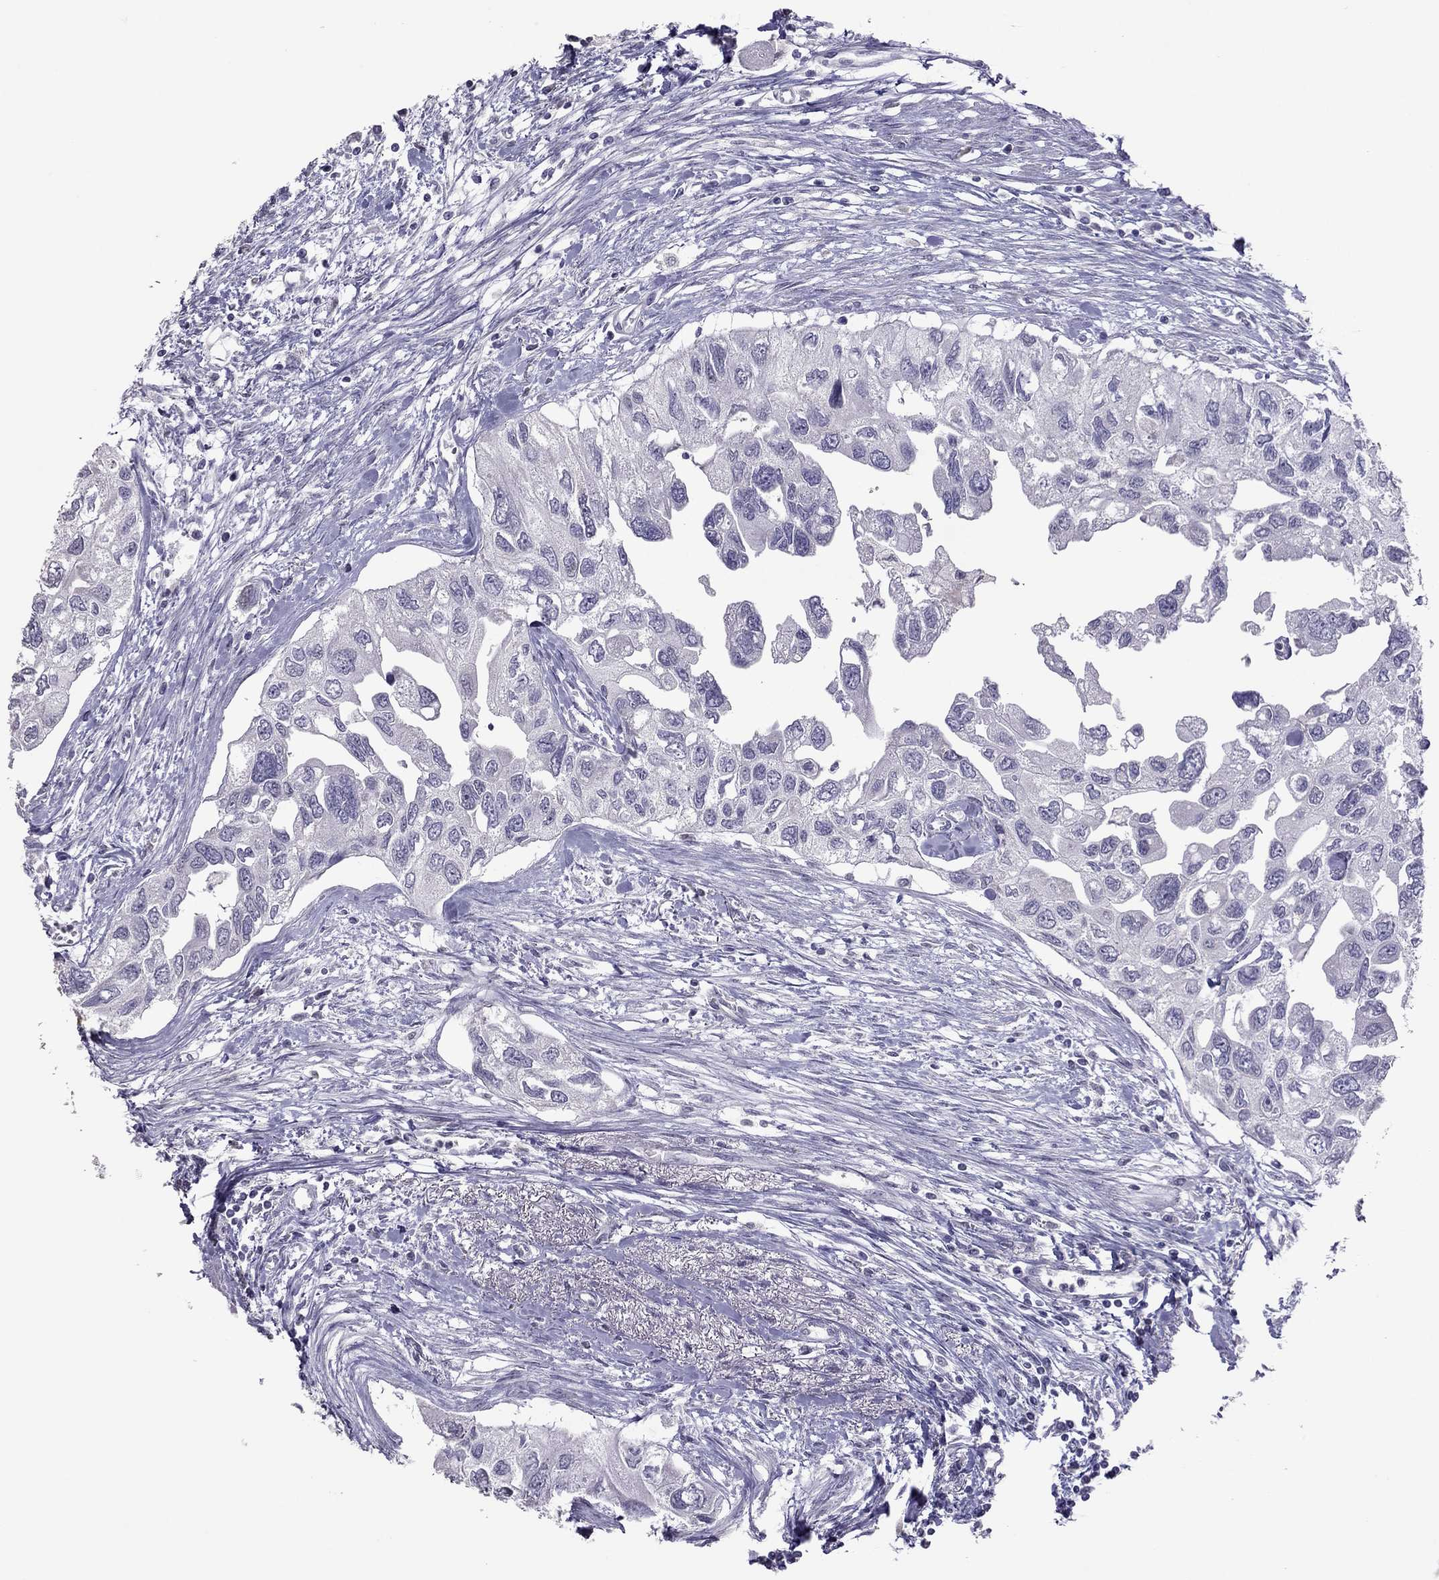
{"staining": {"intensity": "negative", "quantity": "none", "location": "none"}, "tissue": "urothelial cancer", "cell_type": "Tumor cells", "image_type": "cancer", "snomed": [{"axis": "morphology", "description": "Urothelial carcinoma, High grade"}, {"axis": "topography", "description": "Urinary bladder"}], "caption": "Urothelial cancer stained for a protein using immunohistochemistry demonstrates no expression tumor cells.", "gene": "RGS8", "patient": {"sex": "male", "age": 59}}